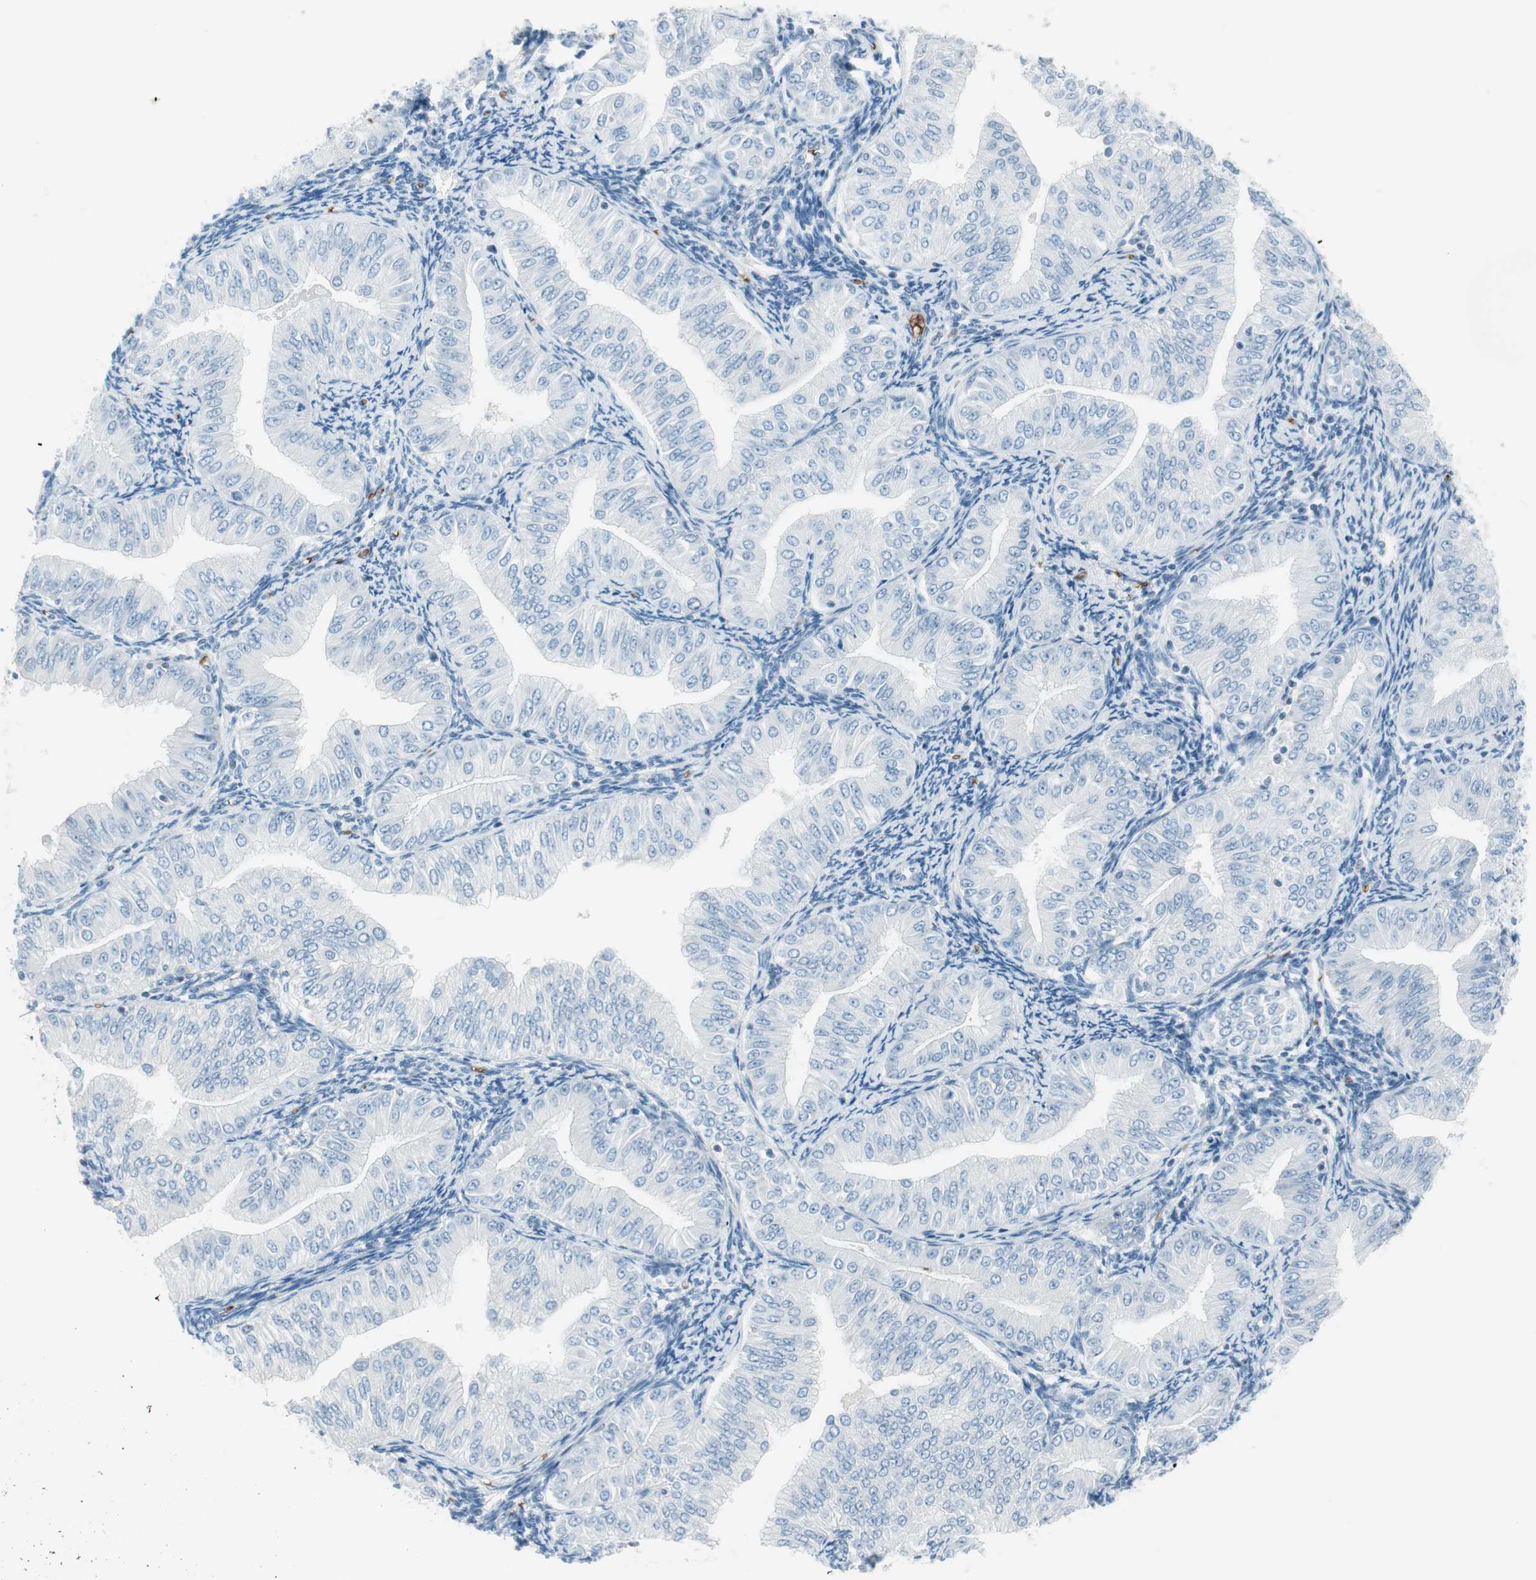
{"staining": {"intensity": "negative", "quantity": "none", "location": "none"}, "tissue": "endometrial cancer", "cell_type": "Tumor cells", "image_type": "cancer", "snomed": [{"axis": "morphology", "description": "Normal tissue, NOS"}, {"axis": "morphology", "description": "Adenocarcinoma, NOS"}, {"axis": "topography", "description": "Endometrium"}], "caption": "Immunohistochemistry of human adenocarcinoma (endometrial) reveals no expression in tumor cells.", "gene": "MAP4K1", "patient": {"sex": "female", "age": 53}}